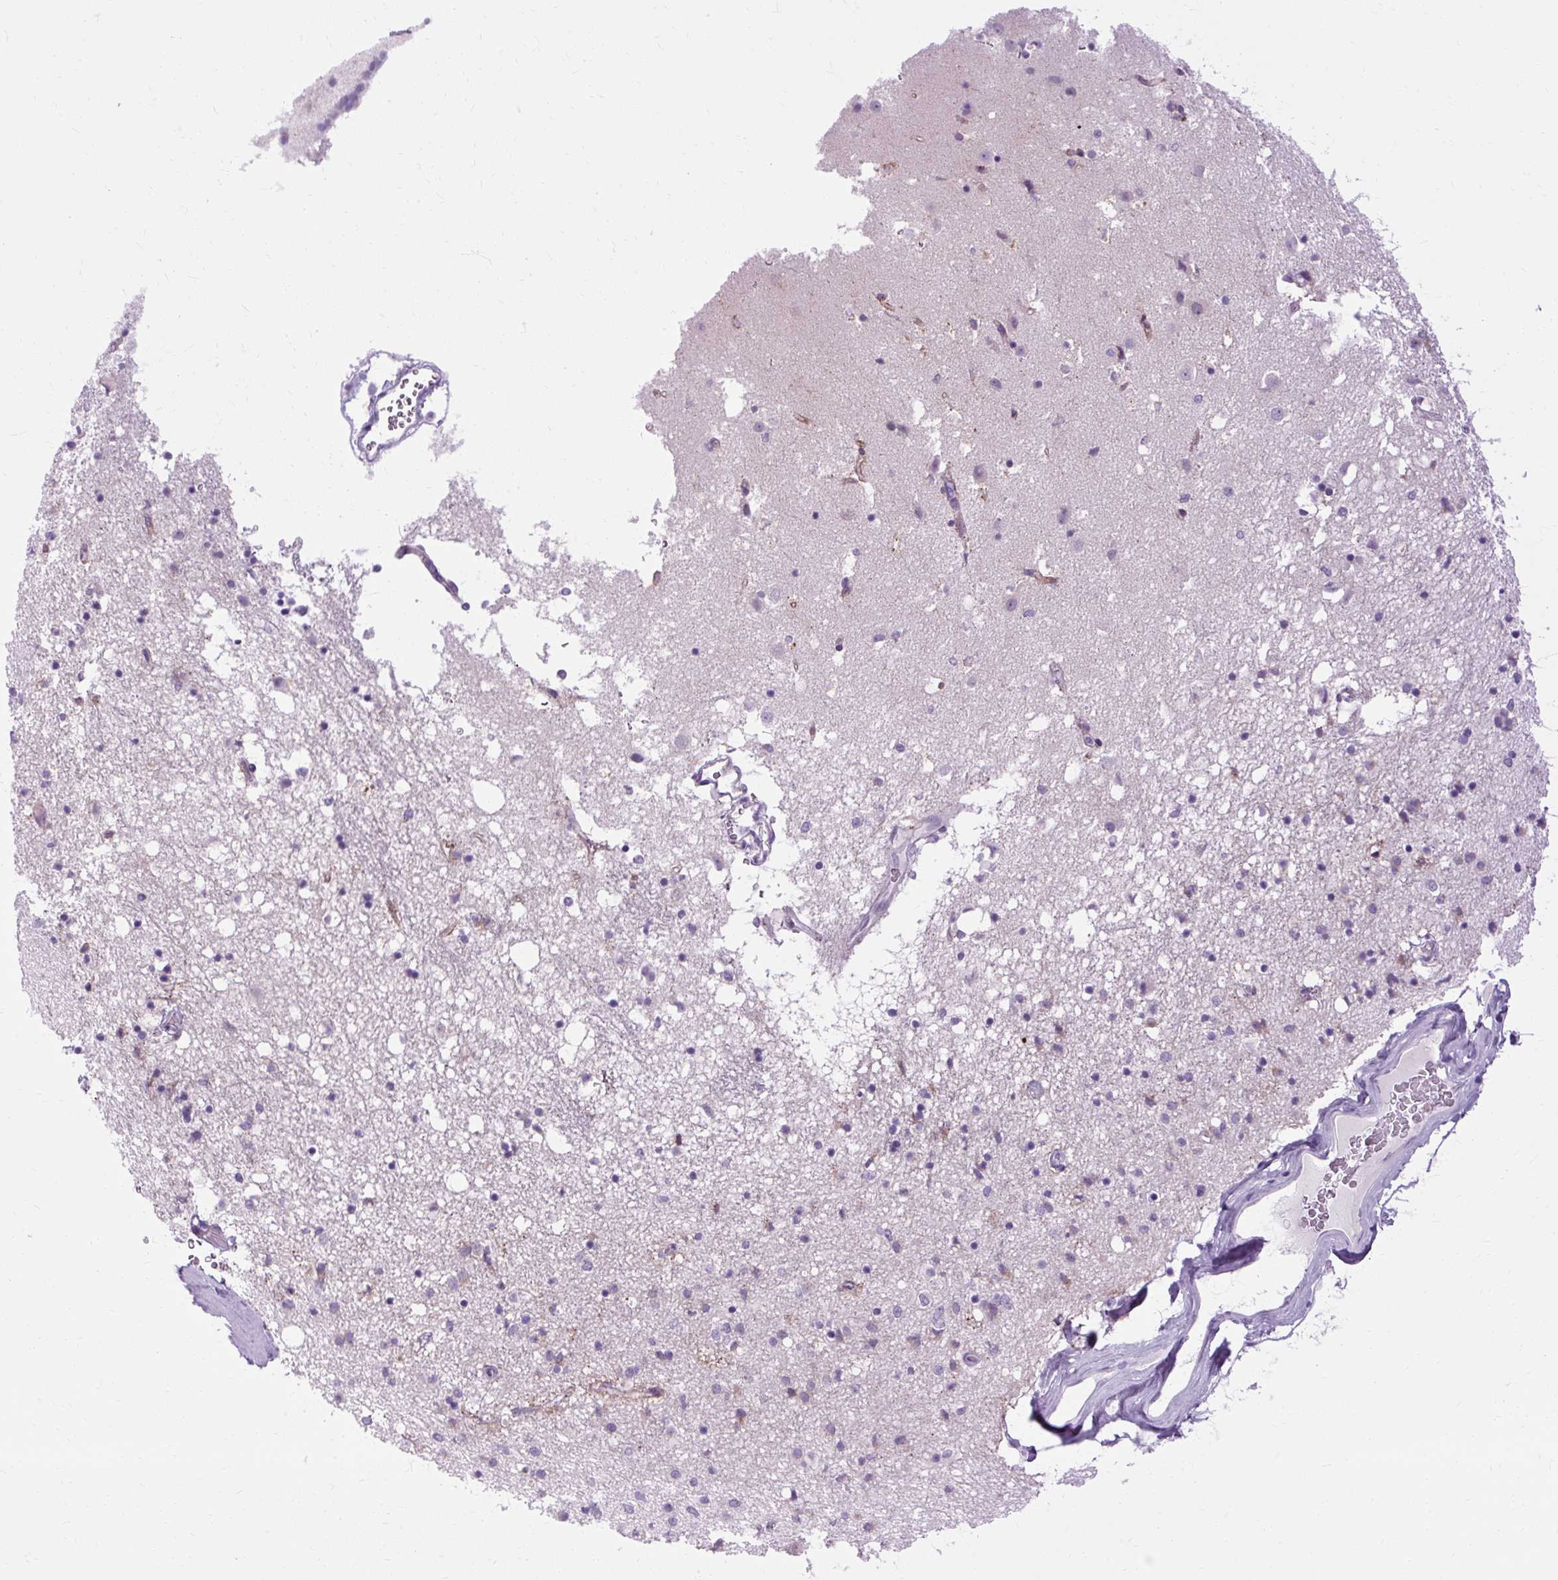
{"staining": {"intensity": "negative", "quantity": "none", "location": "none"}, "tissue": "caudate", "cell_type": "Glial cells", "image_type": "normal", "snomed": [{"axis": "morphology", "description": "Normal tissue, NOS"}, {"axis": "topography", "description": "Lateral ventricle wall"}], "caption": "Photomicrograph shows no protein staining in glial cells of benign caudate.", "gene": "B3GNT4", "patient": {"sex": "male", "age": 58}}